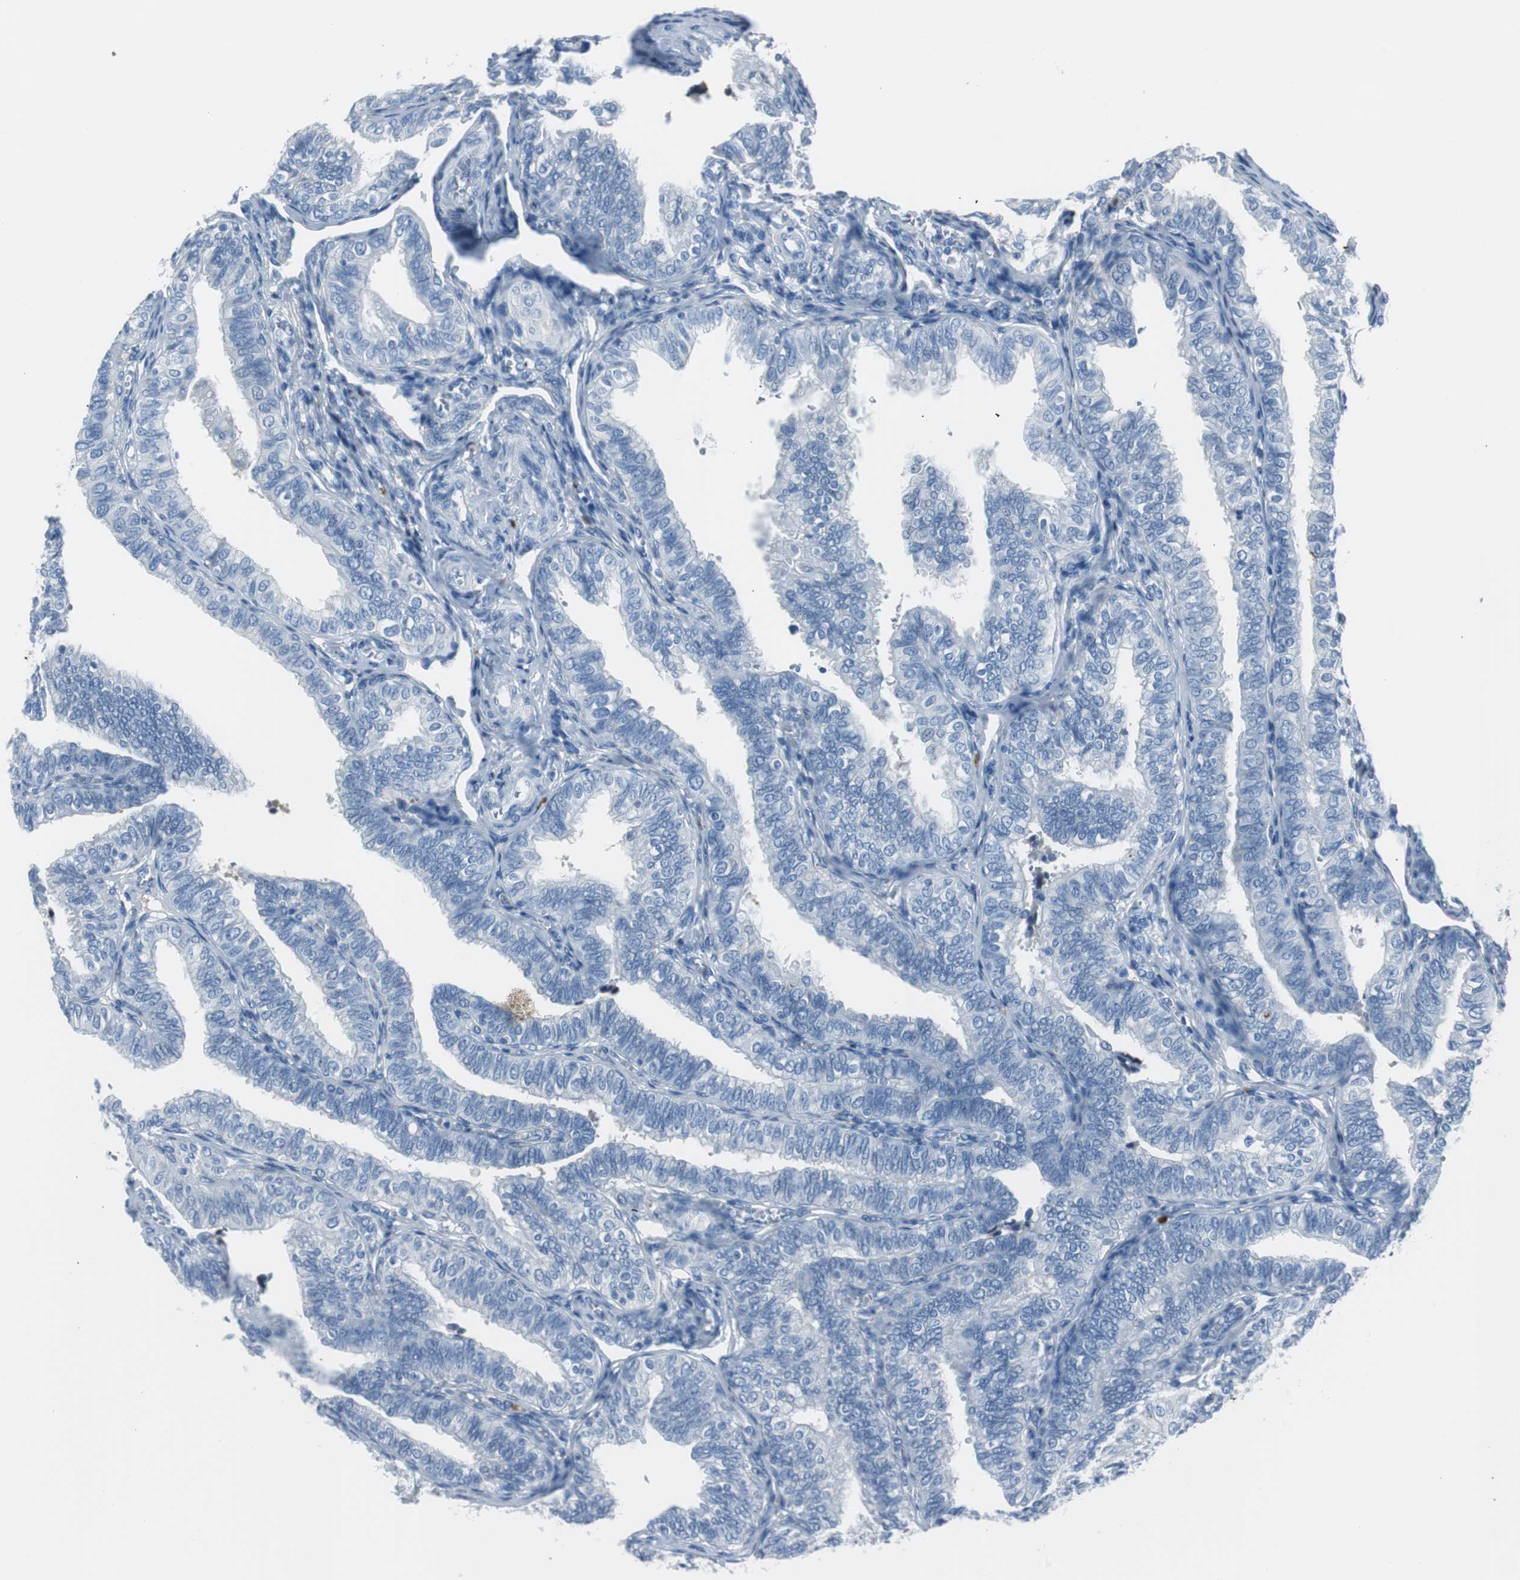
{"staining": {"intensity": "moderate", "quantity": "<25%", "location": "cytoplasmic/membranous"}, "tissue": "fallopian tube", "cell_type": "Glandular cells", "image_type": "normal", "snomed": [{"axis": "morphology", "description": "Normal tissue, NOS"}, {"axis": "topography", "description": "Fallopian tube"}], "caption": "Moderate cytoplasmic/membranous positivity for a protein is seen in about <25% of glandular cells of normal fallopian tube using IHC.", "gene": "SERPINF1", "patient": {"sex": "female", "age": 46}}